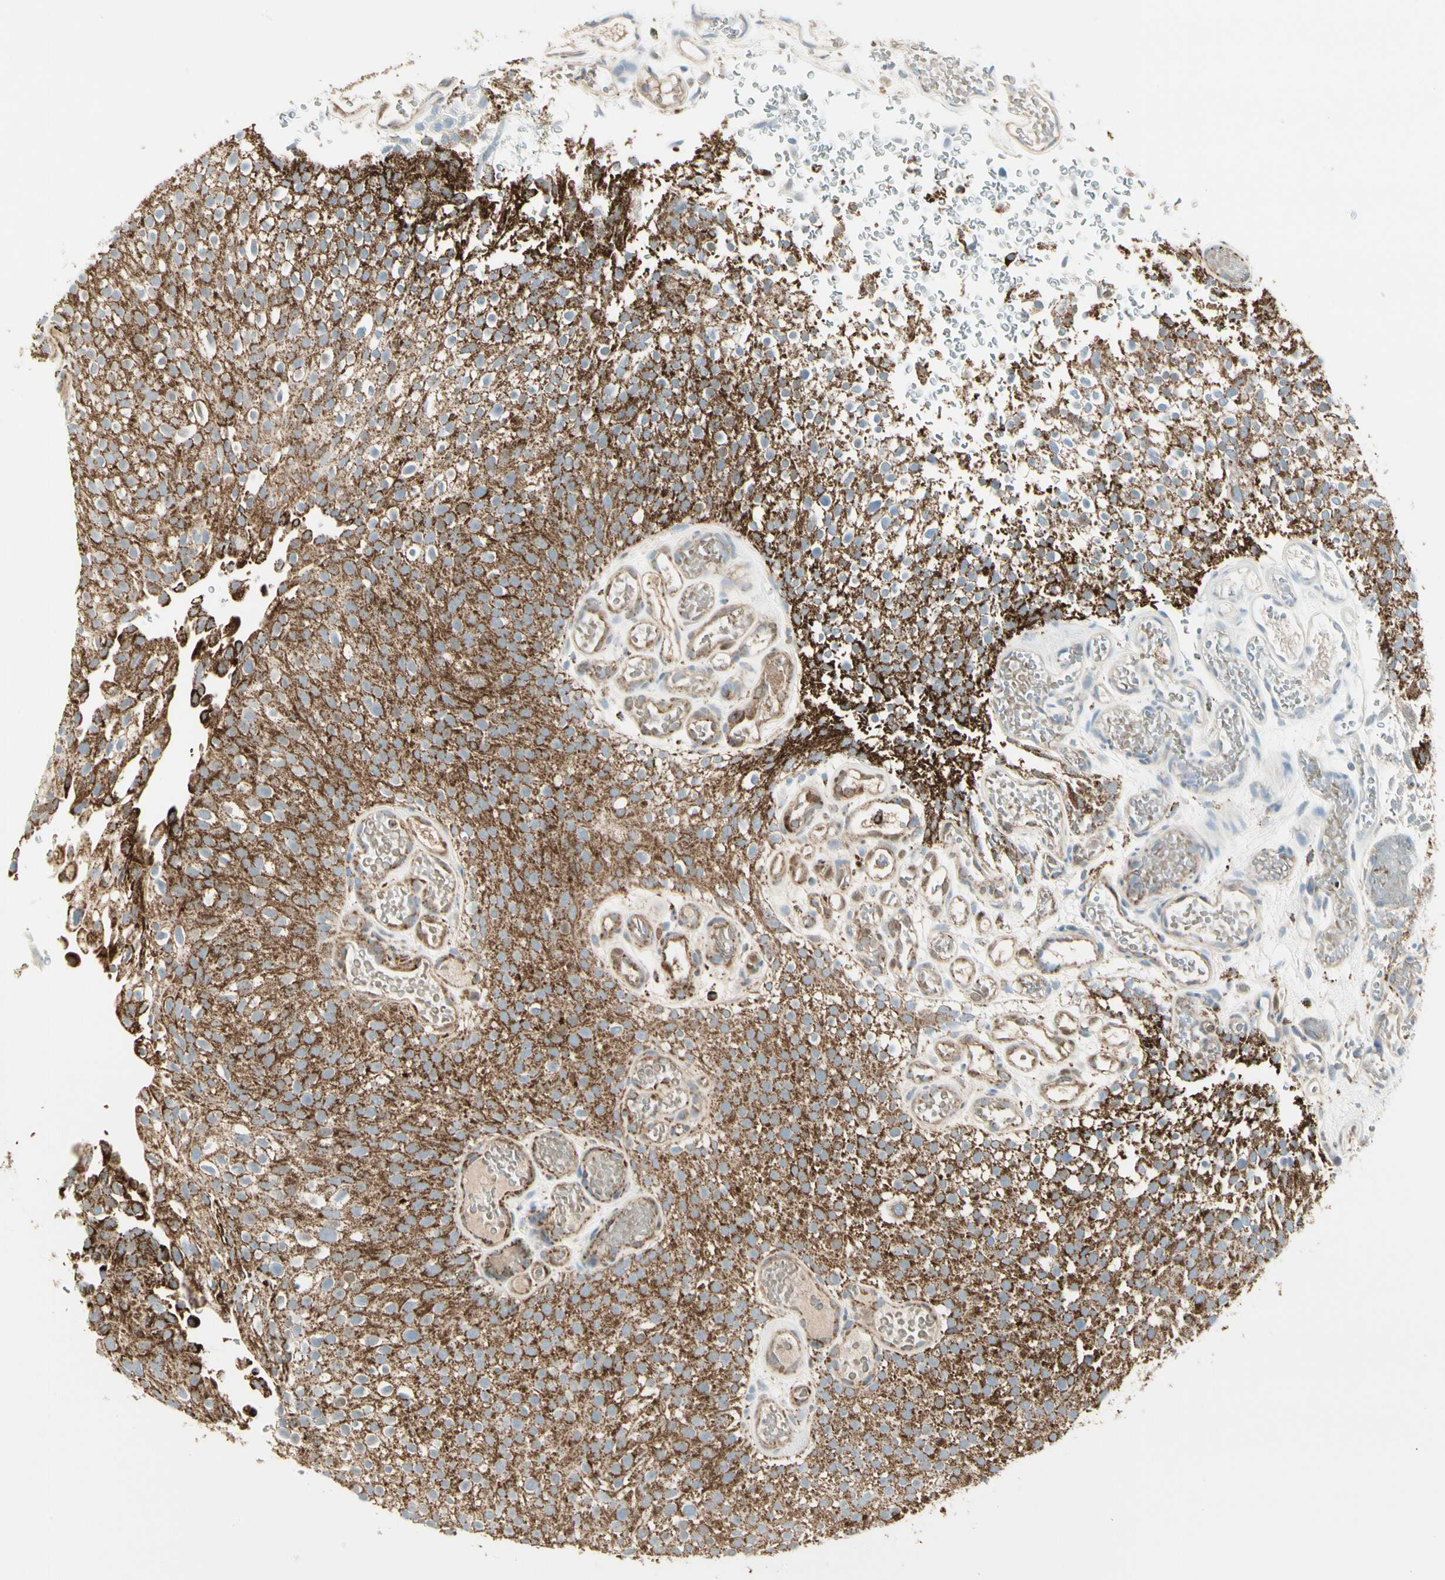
{"staining": {"intensity": "strong", "quantity": ">75%", "location": "cytoplasmic/membranous"}, "tissue": "urothelial cancer", "cell_type": "Tumor cells", "image_type": "cancer", "snomed": [{"axis": "morphology", "description": "Urothelial carcinoma, Low grade"}, {"axis": "topography", "description": "Urinary bladder"}], "caption": "A high amount of strong cytoplasmic/membranous positivity is appreciated in approximately >75% of tumor cells in urothelial carcinoma (low-grade) tissue. (Brightfield microscopy of DAB IHC at high magnification).", "gene": "ME2", "patient": {"sex": "male", "age": 78}}